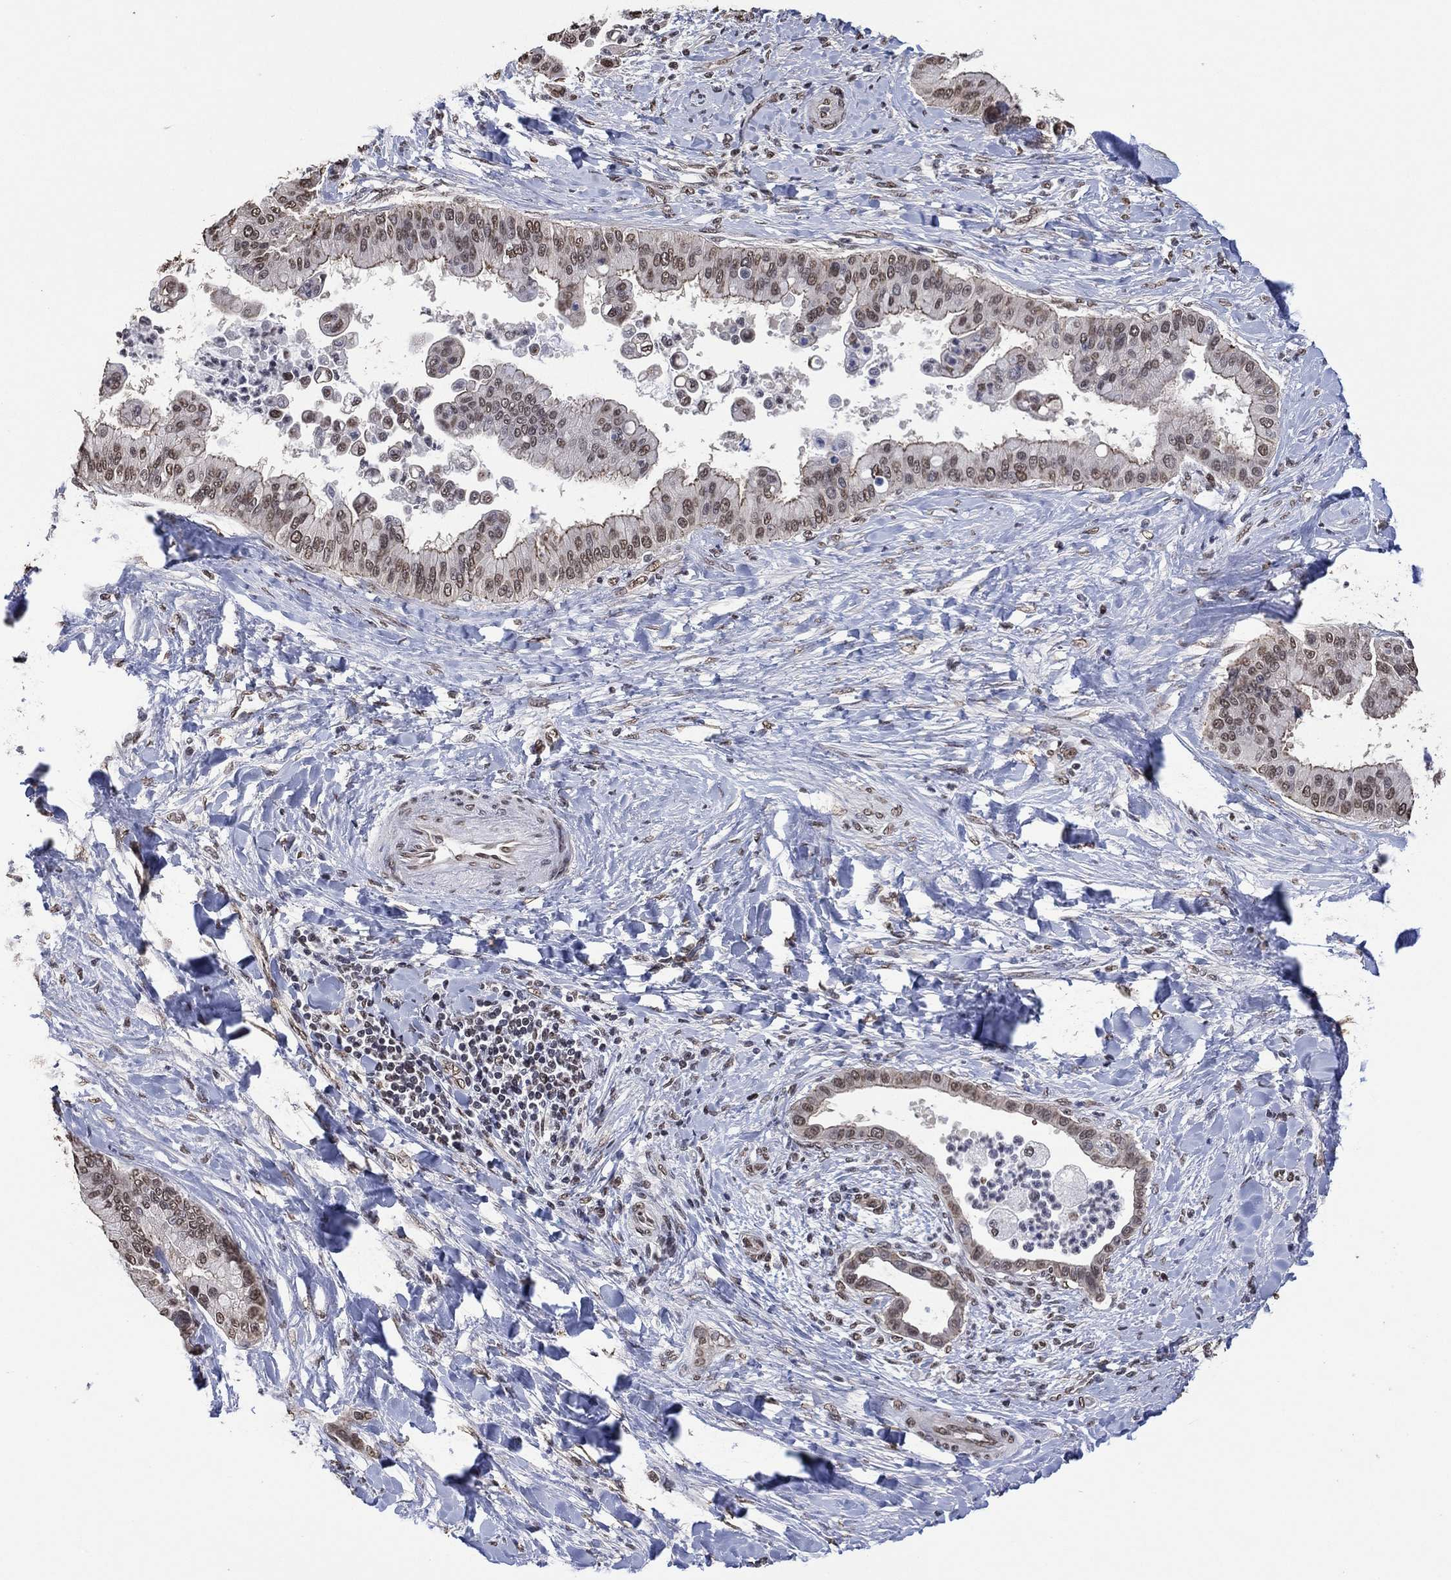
{"staining": {"intensity": "weak", "quantity": "<25%", "location": "nuclear"}, "tissue": "liver cancer", "cell_type": "Tumor cells", "image_type": "cancer", "snomed": [{"axis": "morphology", "description": "Cholangiocarcinoma"}, {"axis": "topography", "description": "Liver"}], "caption": "Liver cholangiocarcinoma was stained to show a protein in brown. There is no significant staining in tumor cells. (DAB IHC, high magnification).", "gene": "EHMT1", "patient": {"sex": "female", "age": 54}}